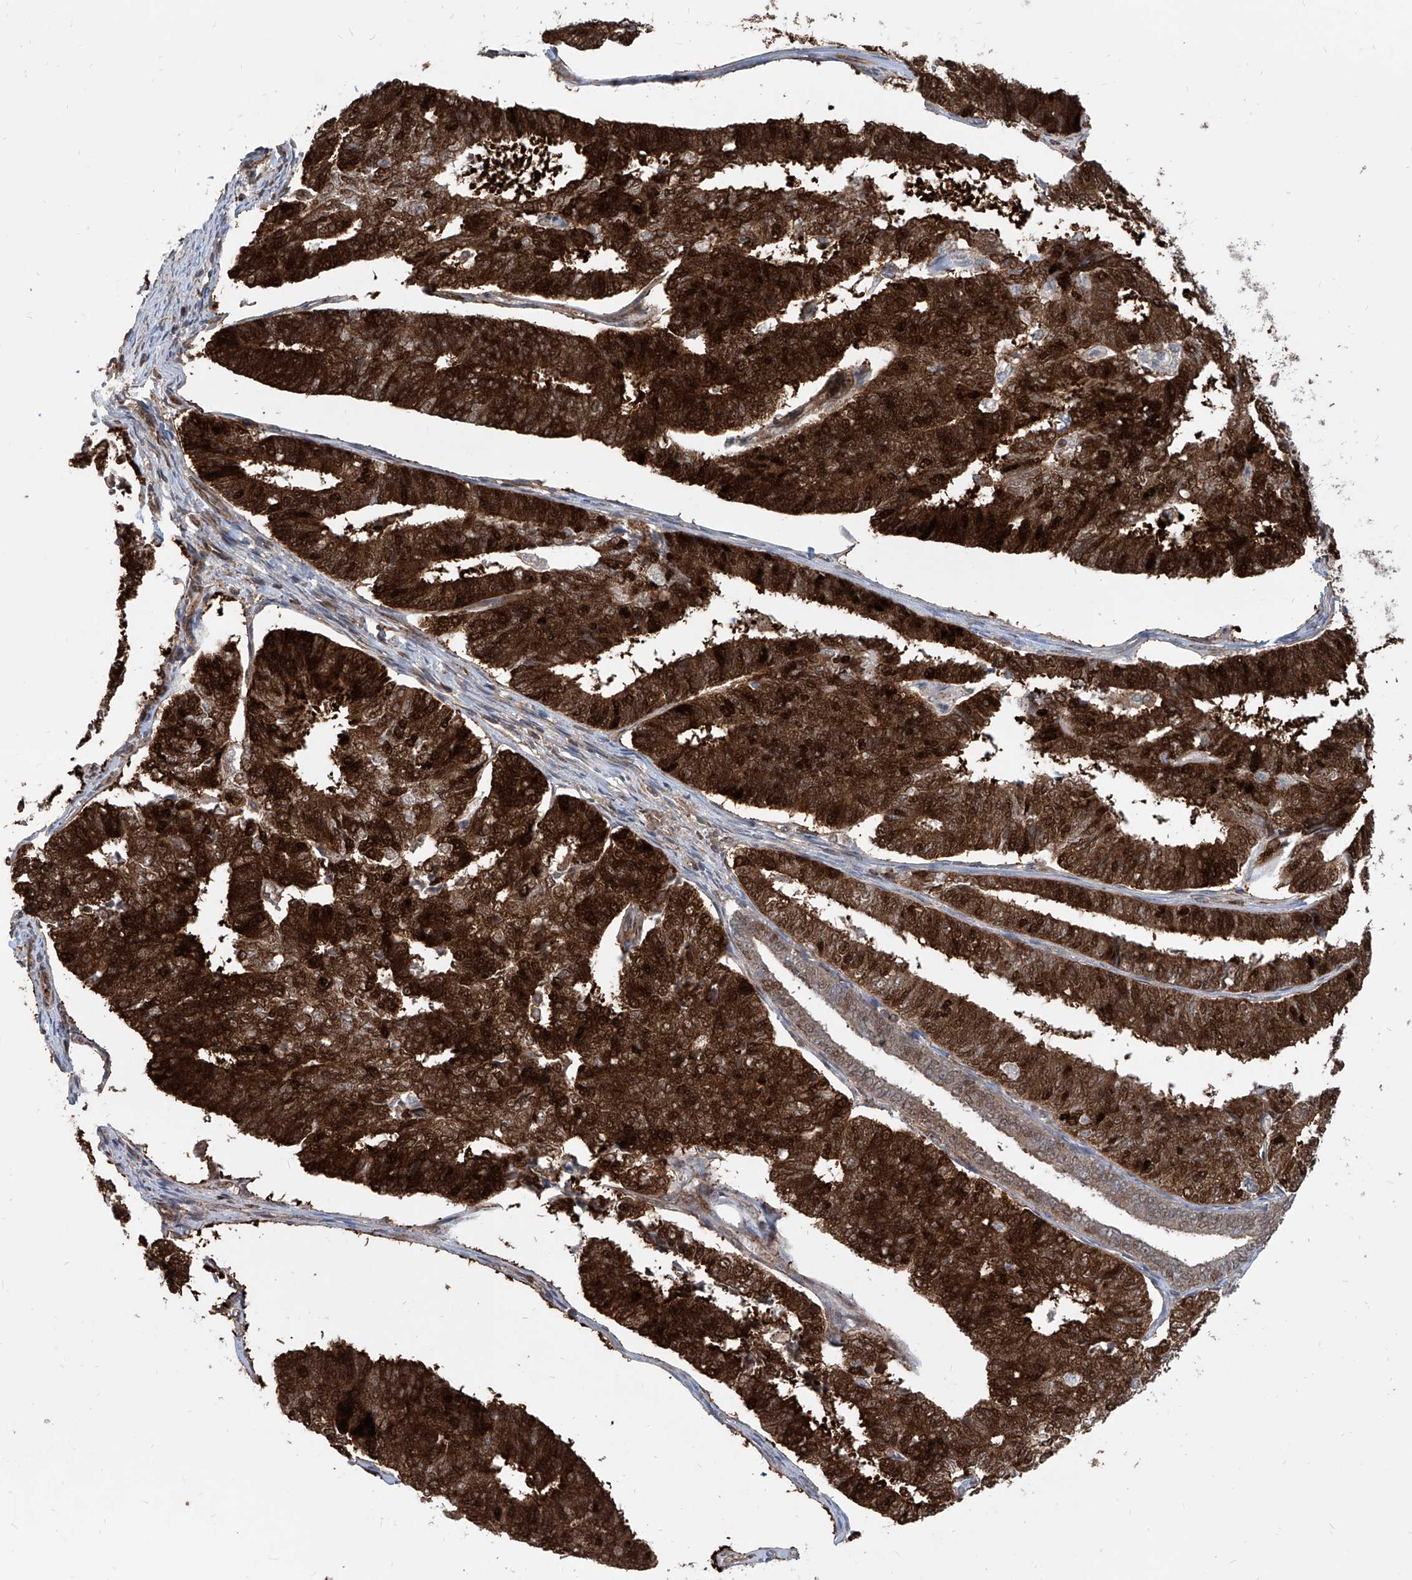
{"staining": {"intensity": "strong", "quantity": ">75%", "location": "cytoplasmic/membranous,nuclear"}, "tissue": "endometrial cancer", "cell_type": "Tumor cells", "image_type": "cancer", "snomed": [{"axis": "morphology", "description": "Adenocarcinoma, NOS"}, {"axis": "topography", "description": "Endometrium"}], "caption": "A micrograph of human endometrial adenocarcinoma stained for a protein shows strong cytoplasmic/membranous and nuclear brown staining in tumor cells. The protein of interest is shown in brown color, while the nuclei are stained blue.", "gene": "MAGED2", "patient": {"sex": "female", "age": 70}}